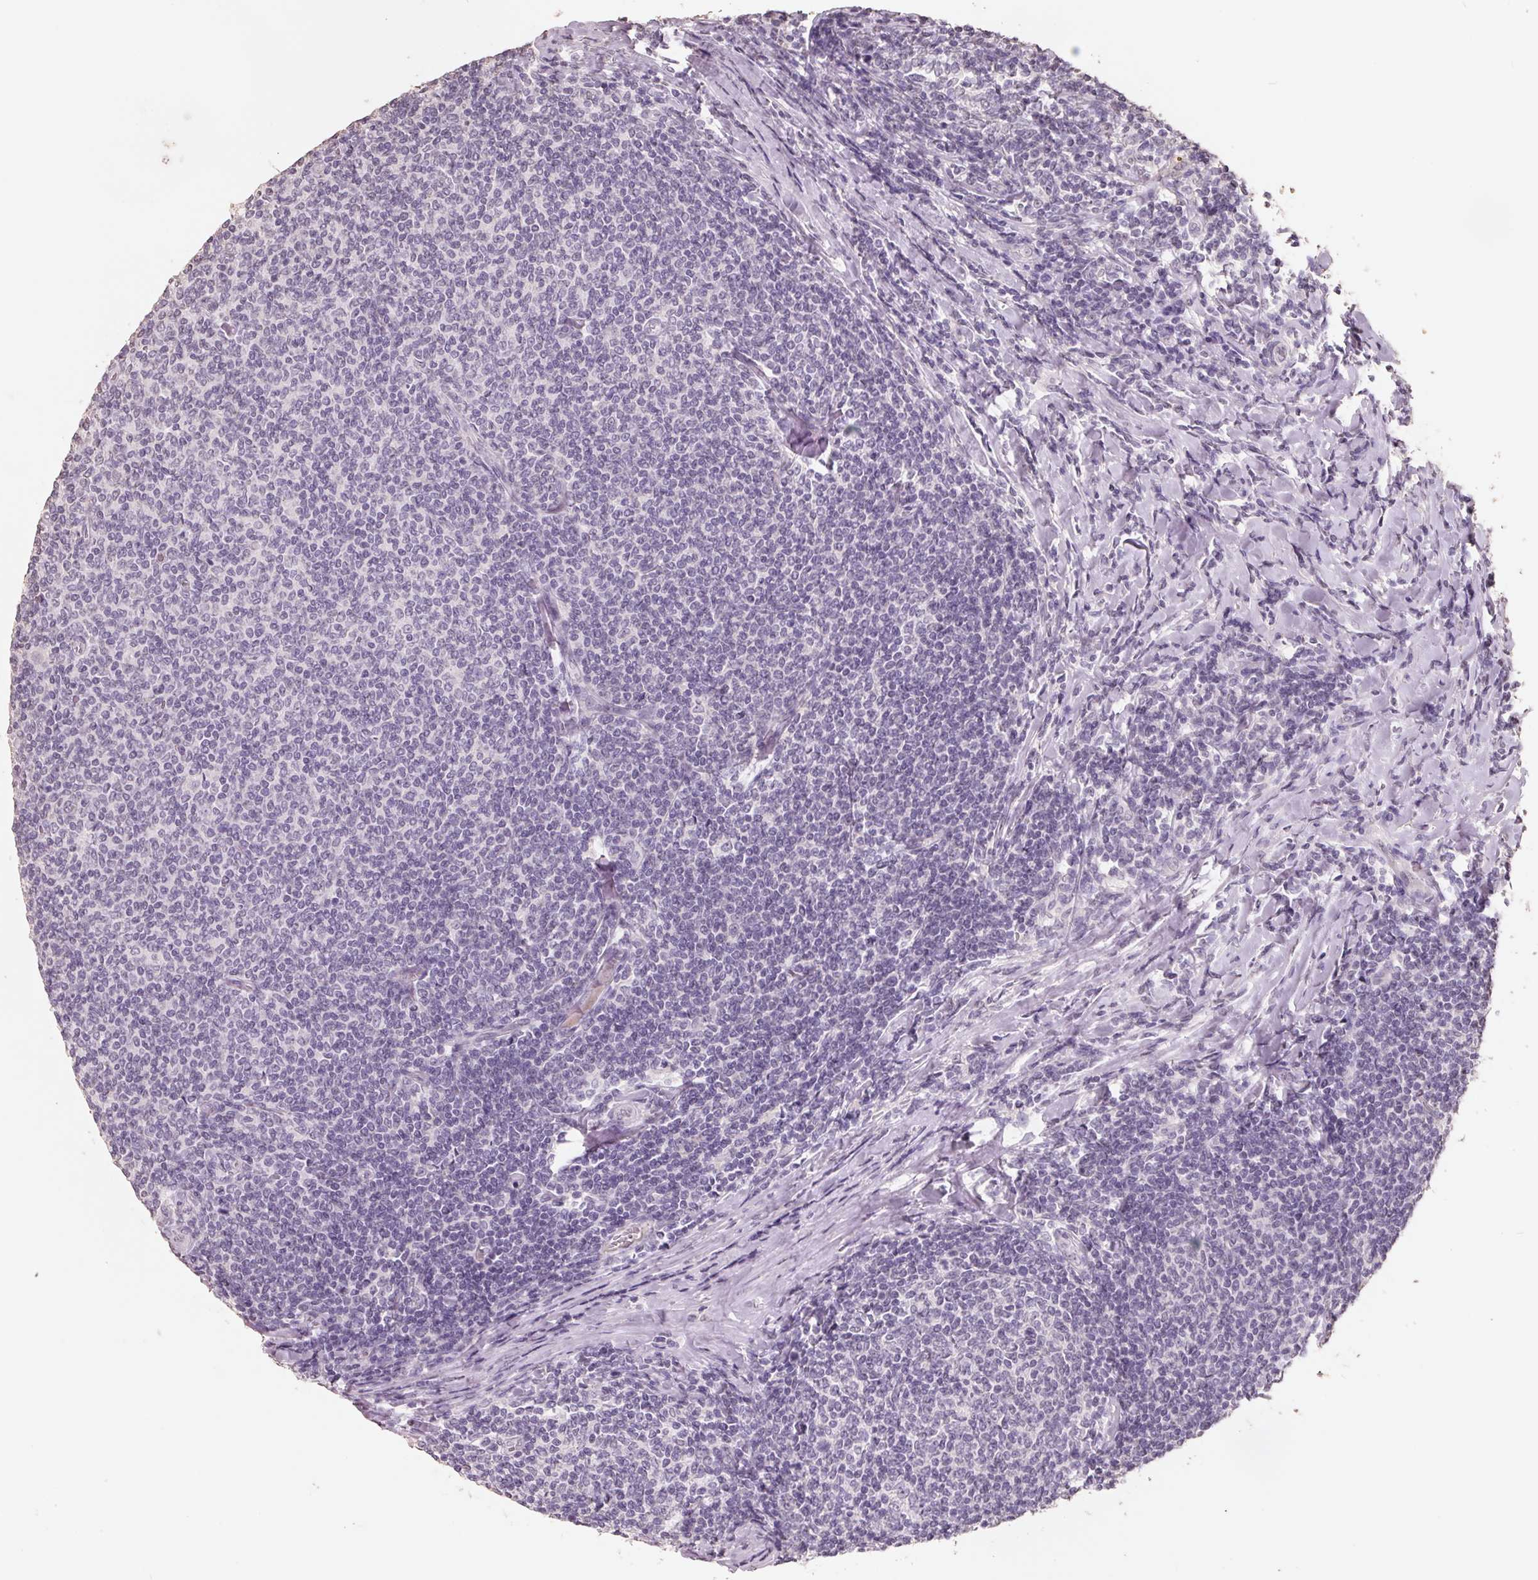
{"staining": {"intensity": "negative", "quantity": "none", "location": "none"}, "tissue": "lymphoma", "cell_type": "Tumor cells", "image_type": "cancer", "snomed": [{"axis": "morphology", "description": "Malignant lymphoma, non-Hodgkin's type, Low grade"}, {"axis": "topography", "description": "Lymph node"}], "caption": "Micrograph shows no significant protein expression in tumor cells of low-grade malignant lymphoma, non-Hodgkin's type.", "gene": "FTCD", "patient": {"sex": "male", "age": 52}}